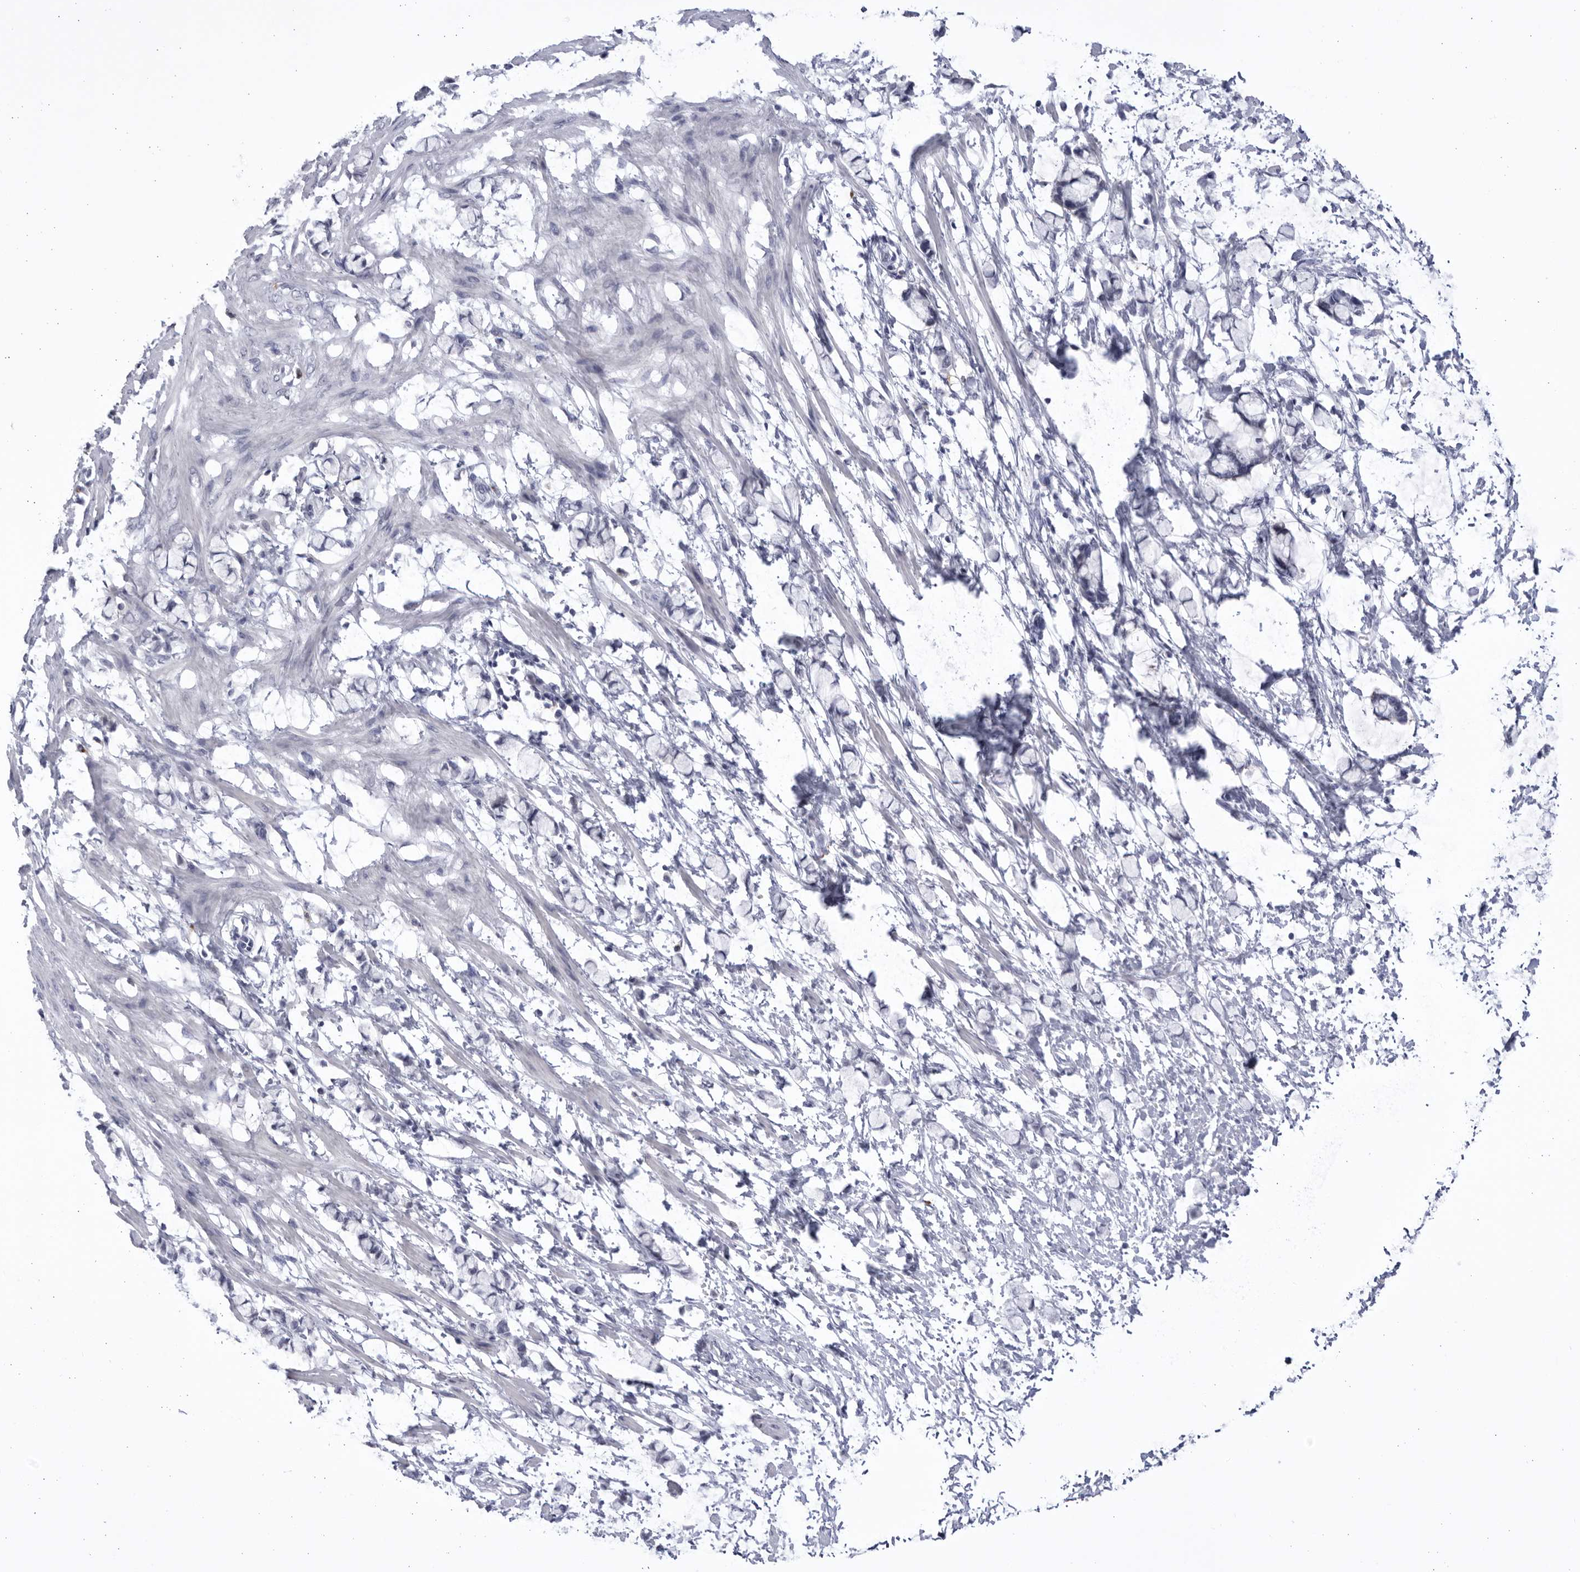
{"staining": {"intensity": "negative", "quantity": "none", "location": "none"}, "tissue": "smooth muscle", "cell_type": "Smooth muscle cells", "image_type": "normal", "snomed": [{"axis": "morphology", "description": "Normal tissue, NOS"}, {"axis": "morphology", "description": "Adenocarcinoma, NOS"}, {"axis": "topography", "description": "Smooth muscle"}, {"axis": "topography", "description": "Colon"}], "caption": "Immunohistochemical staining of unremarkable human smooth muscle shows no significant positivity in smooth muscle cells. (DAB (3,3'-diaminobenzidine) immunohistochemistry (IHC), high magnification).", "gene": "CCDC181", "patient": {"sex": "male", "age": 14}}